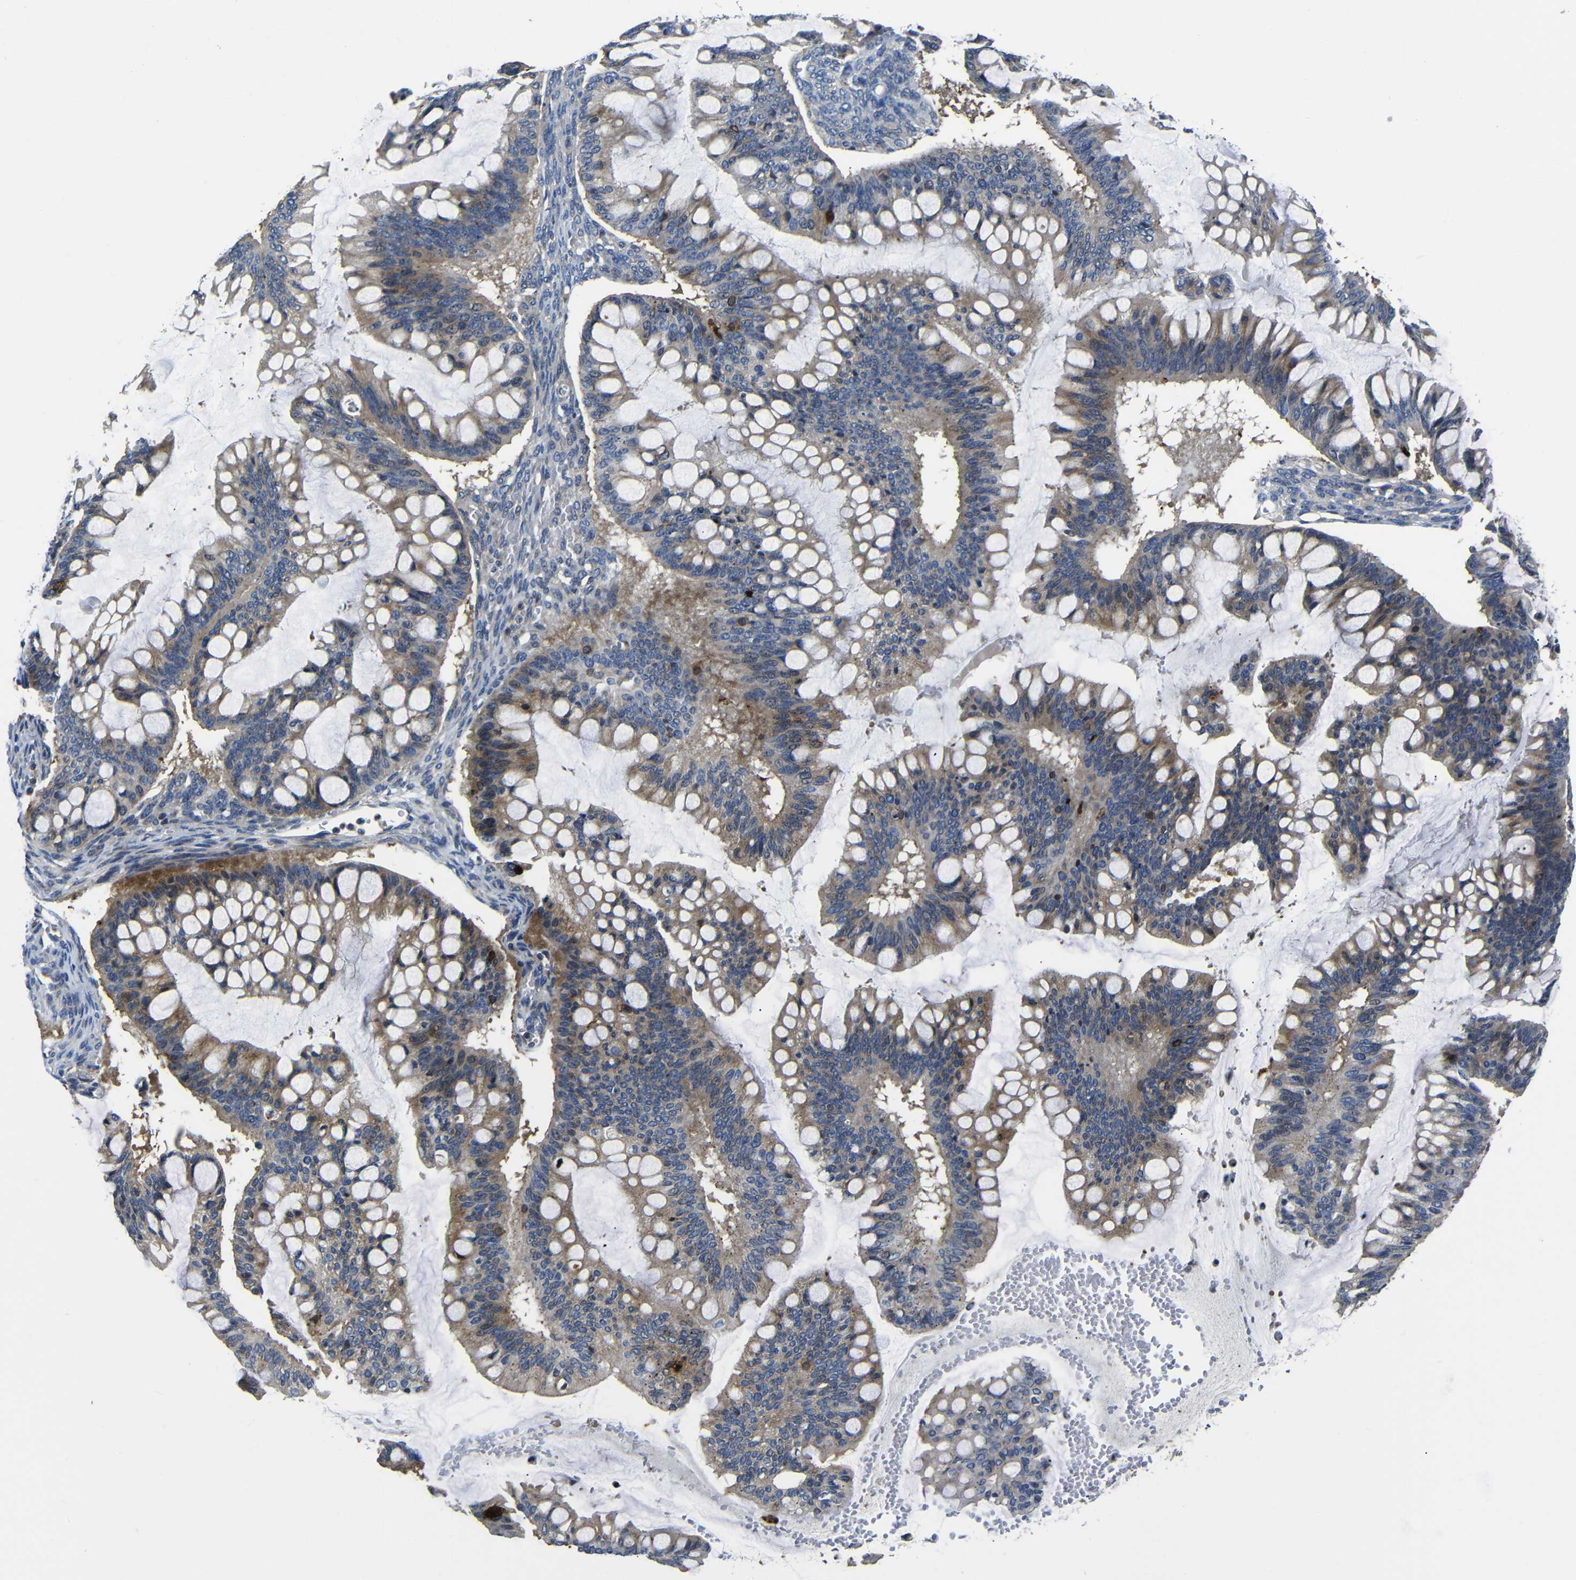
{"staining": {"intensity": "weak", "quantity": ">75%", "location": "cytoplasmic/membranous"}, "tissue": "ovarian cancer", "cell_type": "Tumor cells", "image_type": "cancer", "snomed": [{"axis": "morphology", "description": "Cystadenocarcinoma, mucinous, NOS"}, {"axis": "topography", "description": "Ovary"}], "caption": "Immunohistochemical staining of human ovarian cancer (mucinous cystadenocarcinoma) shows low levels of weak cytoplasmic/membranous protein positivity in about >75% of tumor cells. The protein is shown in brown color, while the nuclei are stained blue.", "gene": "AFDN", "patient": {"sex": "female", "age": 73}}